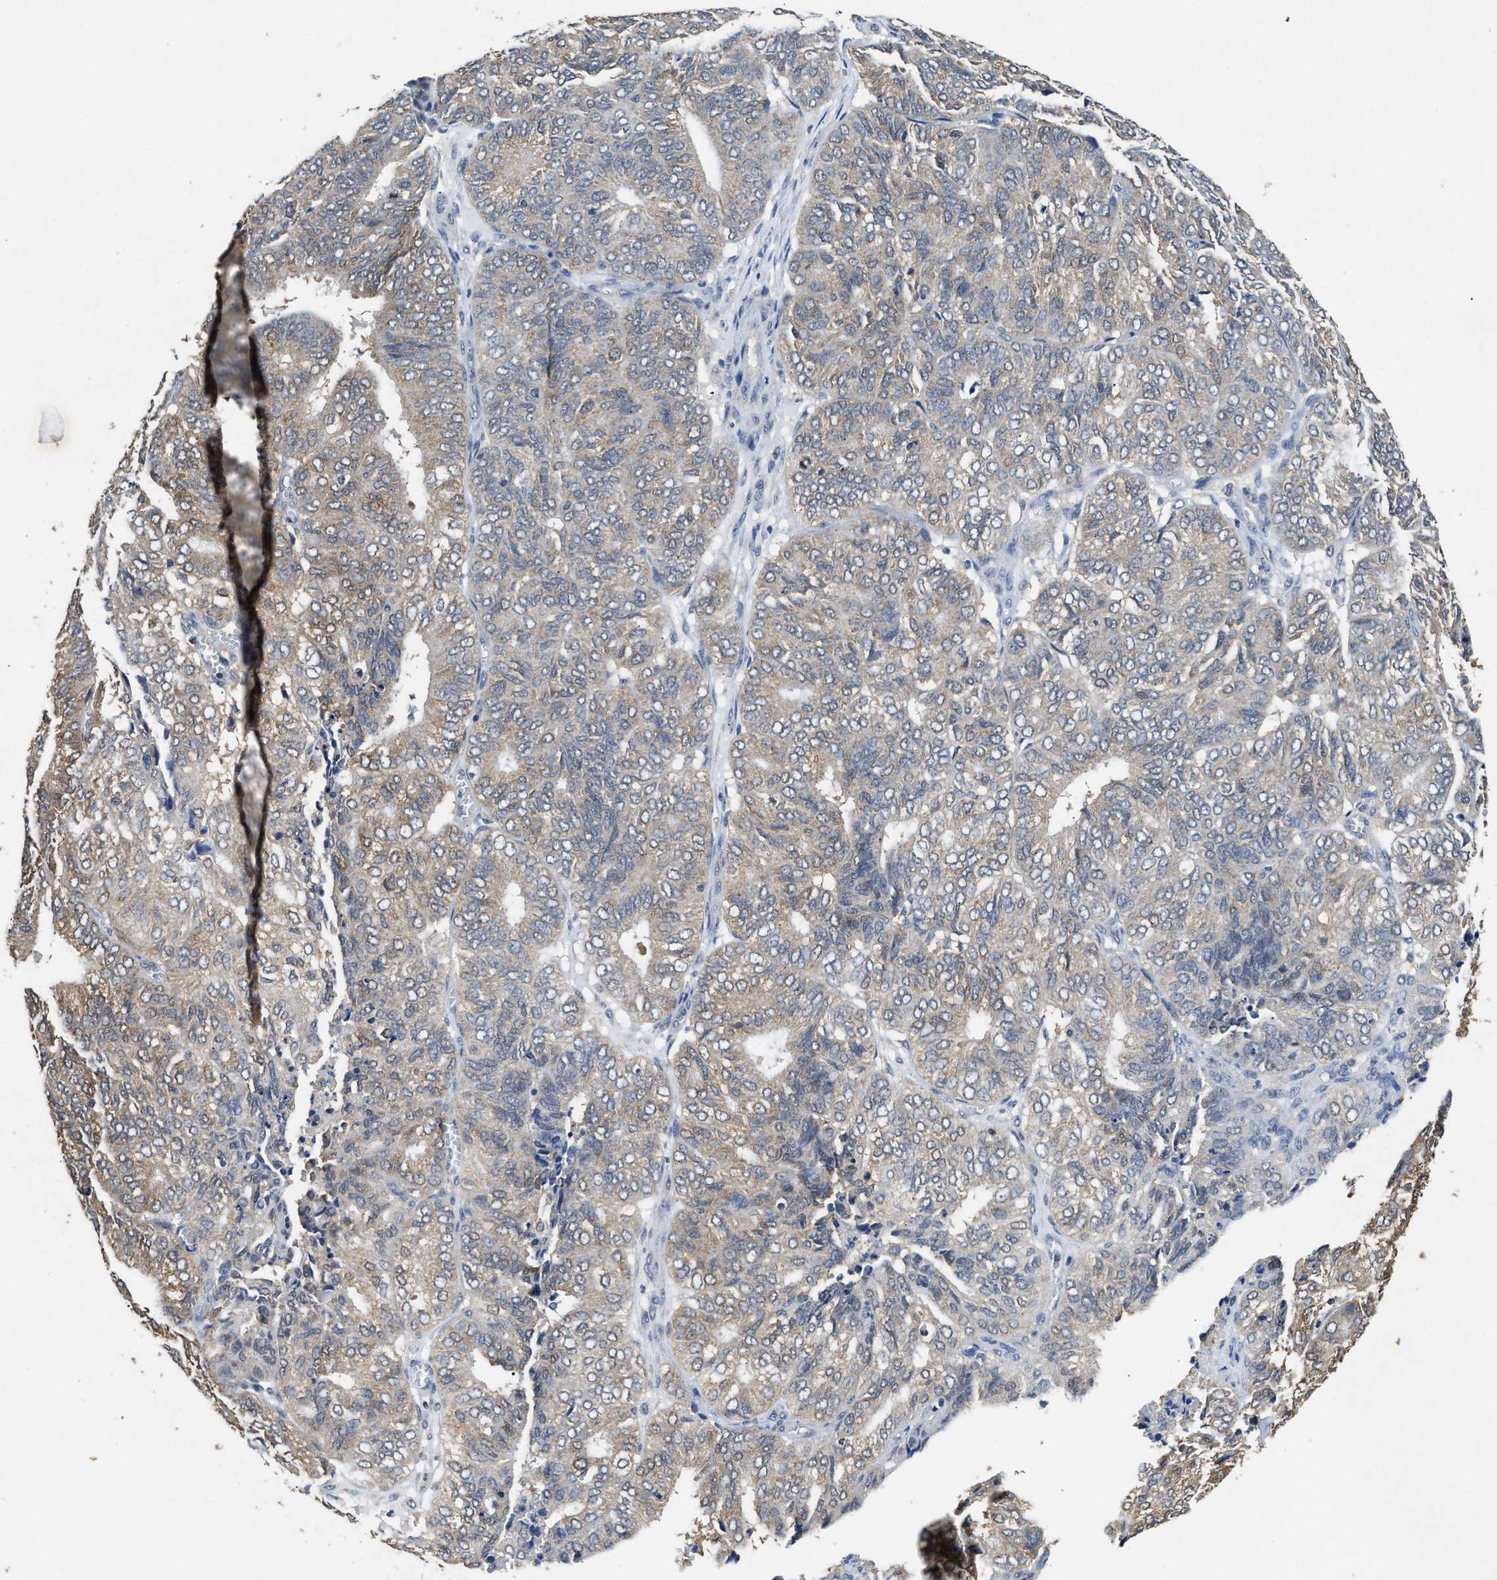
{"staining": {"intensity": "moderate", "quantity": "25%-75%", "location": "cytoplasmic/membranous"}, "tissue": "endometrial cancer", "cell_type": "Tumor cells", "image_type": "cancer", "snomed": [{"axis": "morphology", "description": "Adenocarcinoma, NOS"}, {"axis": "topography", "description": "Uterus"}], "caption": "Immunohistochemistry of human endometrial cancer reveals medium levels of moderate cytoplasmic/membranous positivity in about 25%-75% of tumor cells.", "gene": "ACAT2", "patient": {"sex": "female", "age": 60}}